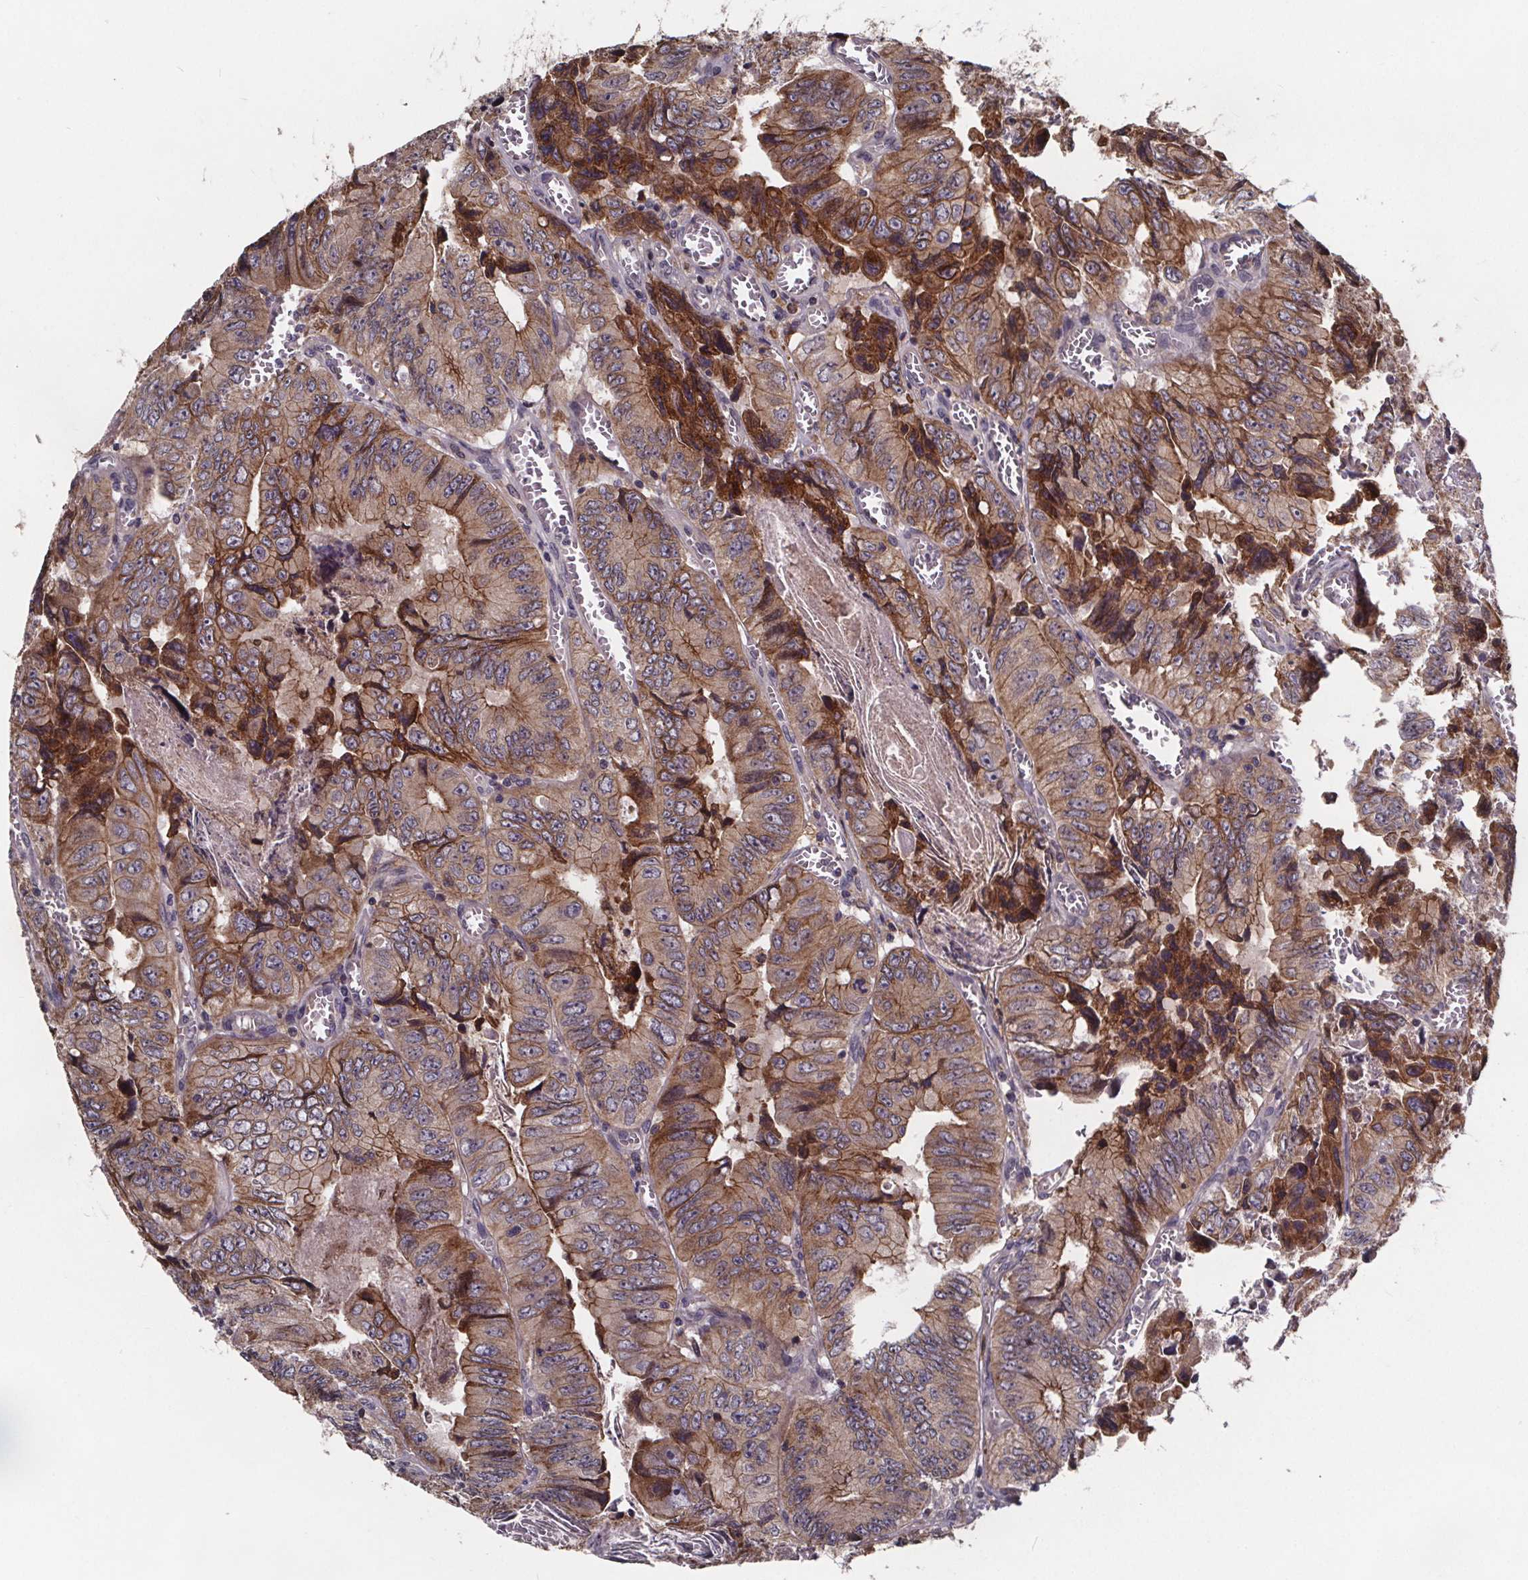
{"staining": {"intensity": "moderate", "quantity": ">75%", "location": "cytoplasmic/membranous"}, "tissue": "colorectal cancer", "cell_type": "Tumor cells", "image_type": "cancer", "snomed": [{"axis": "morphology", "description": "Adenocarcinoma, NOS"}, {"axis": "topography", "description": "Colon"}], "caption": "Immunohistochemistry (IHC) photomicrograph of neoplastic tissue: human colorectal cancer stained using immunohistochemistry (IHC) reveals medium levels of moderate protein expression localized specifically in the cytoplasmic/membranous of tumor cells, appearing as a cytoplasmic/membranous brown color.", "gene": "FASTKD3", "patient": {"sex": "female", "age": 84}}